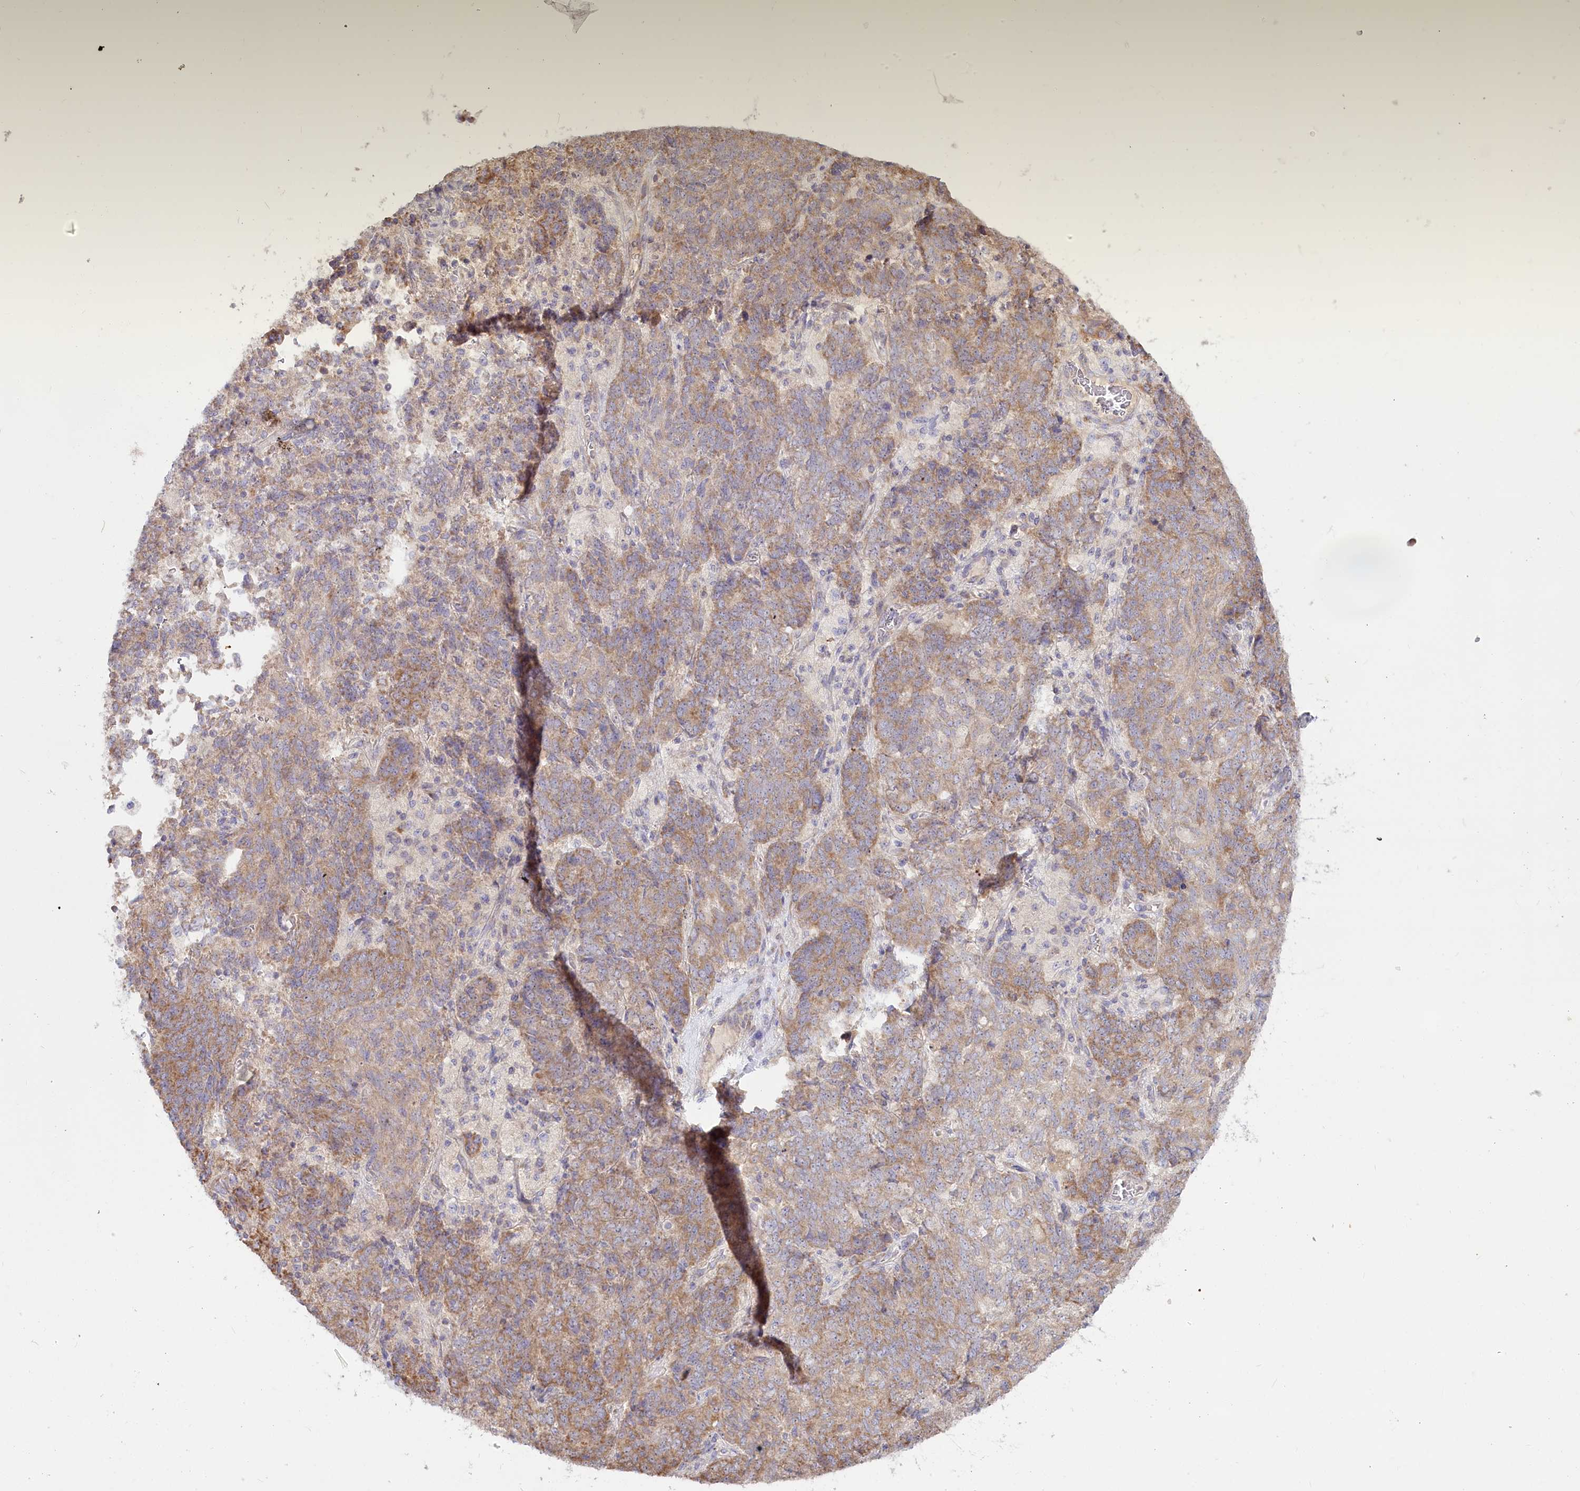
{"staining": {"intensity": "moderate", "quantity": ">75%", "location": "cytoplasmic/membranous"}, "tissue": "endometrial cancer", "cell_type": "Tumor cells", "image_type": "cancer", "snomed": [{"axis": "morphology", "description": "Adenocarcinoma, NOS"}, {"axis": "topography", "description": "Endometrium"}], "caption": "Tumor cells demonstrate medium levels of moderate cytoplasmic/membranous staining in about >75% of cells in endometrial adenocarcinoma. (Stains: DAB in brown, nuclei in blue, Microscopy: brightfield microscopy at high magnification).", "gene": "ACOX2", "patient": {"sex": "female", "age": 80}}